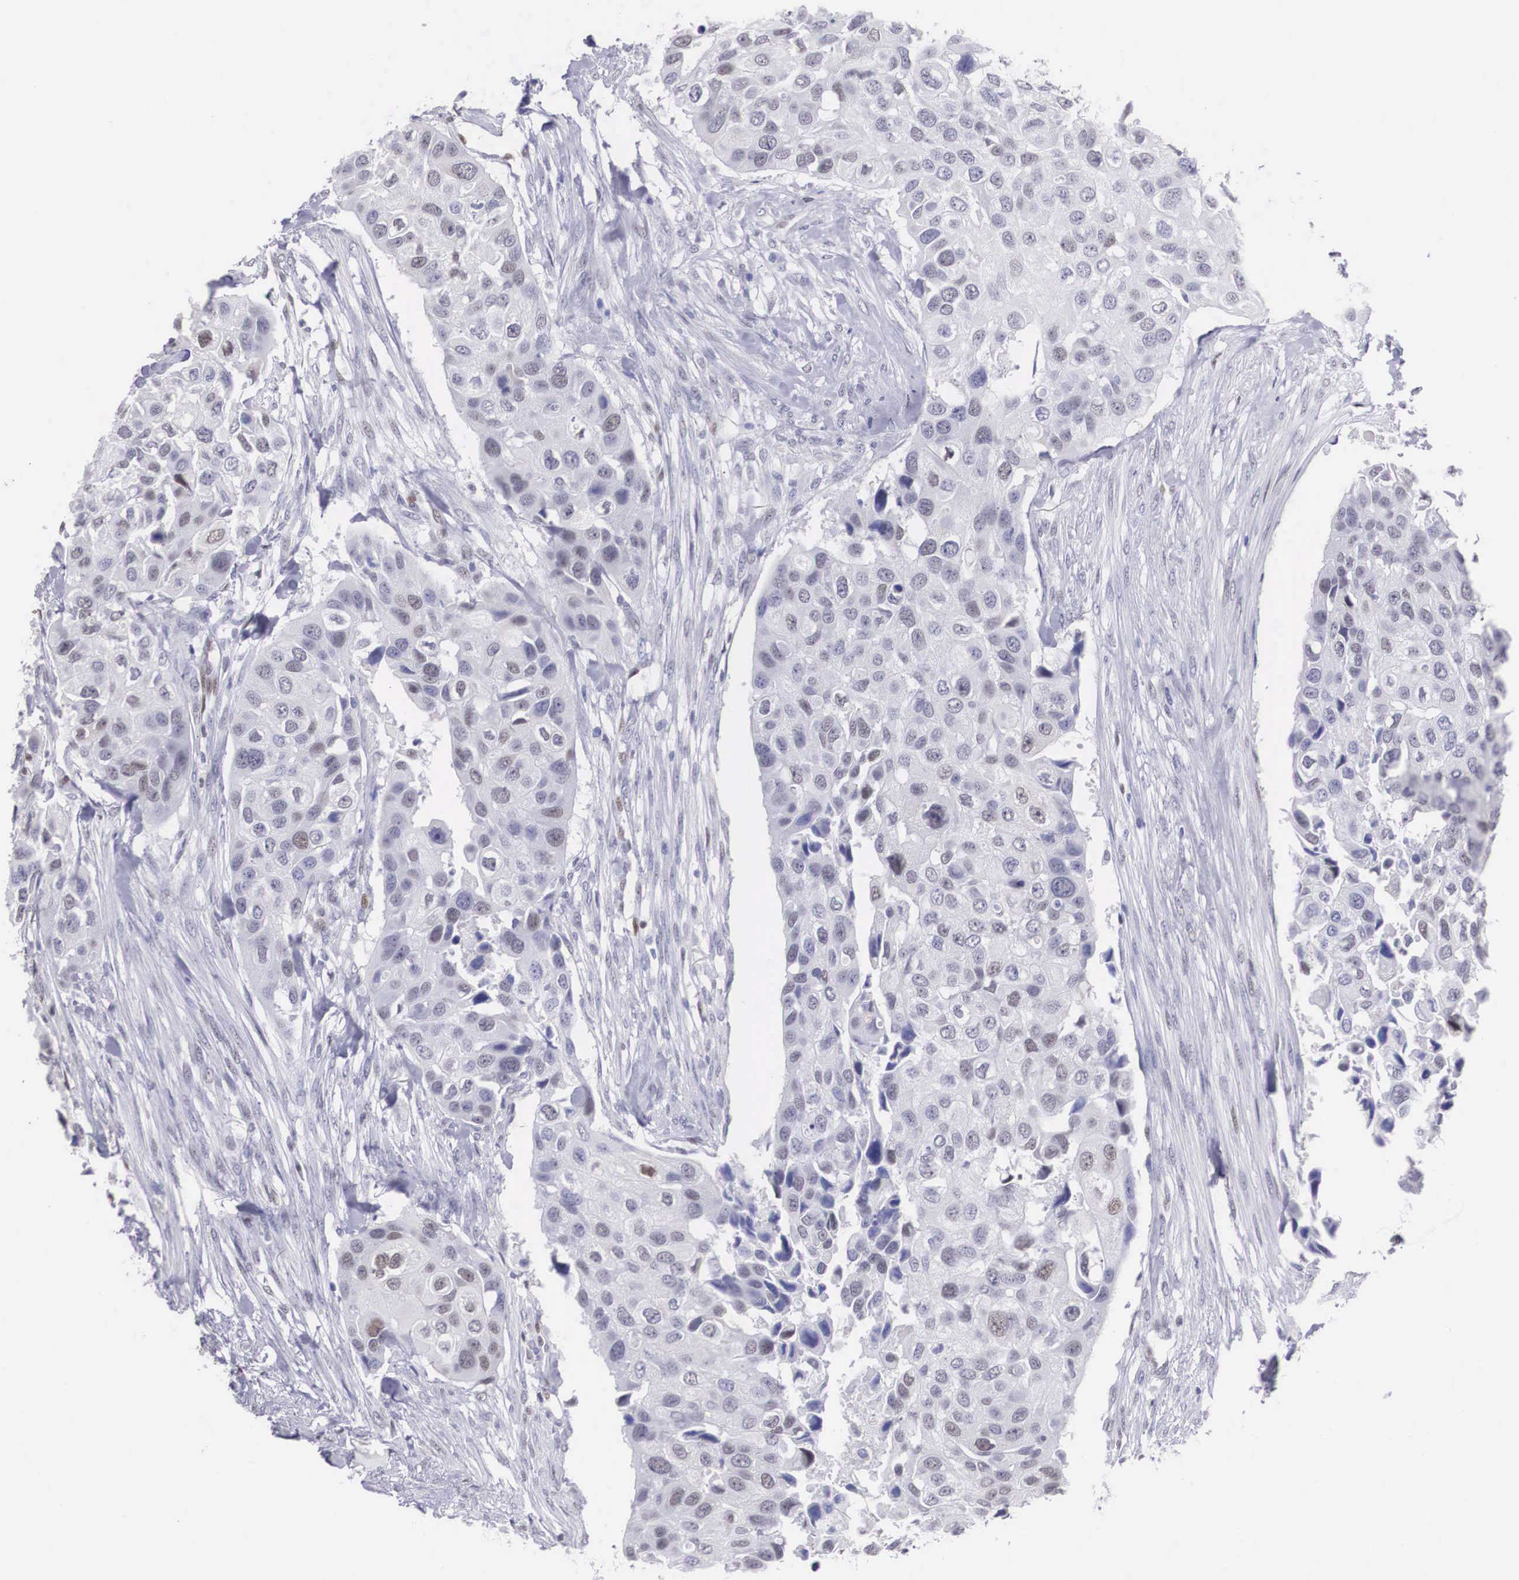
{"staining": {"intensity": "weak", "quantity": "<25%", "location": "nuclear"}, "tissue": "urothelial cancer", "cell_type": "Tumor cells", "image_type": "cancer", "snomed": [{"axis": "morphology", "description": "Urothelial carcinoma, High grade"}, {"axis": "topography", "description": "Urinary bladder"}], "caption": "Immunohistochemical staining of human high-grade urothelial carcinoma shows no significant staining in tumor cells. Brightfield microscopy of IHC stained with DAB (3,3'-diaminobenzidine) (brown) and hematoxylin (blue), captured at high magnification.", "gene": "HMGN5", "patient": {"sex": "male", "age": 55}}